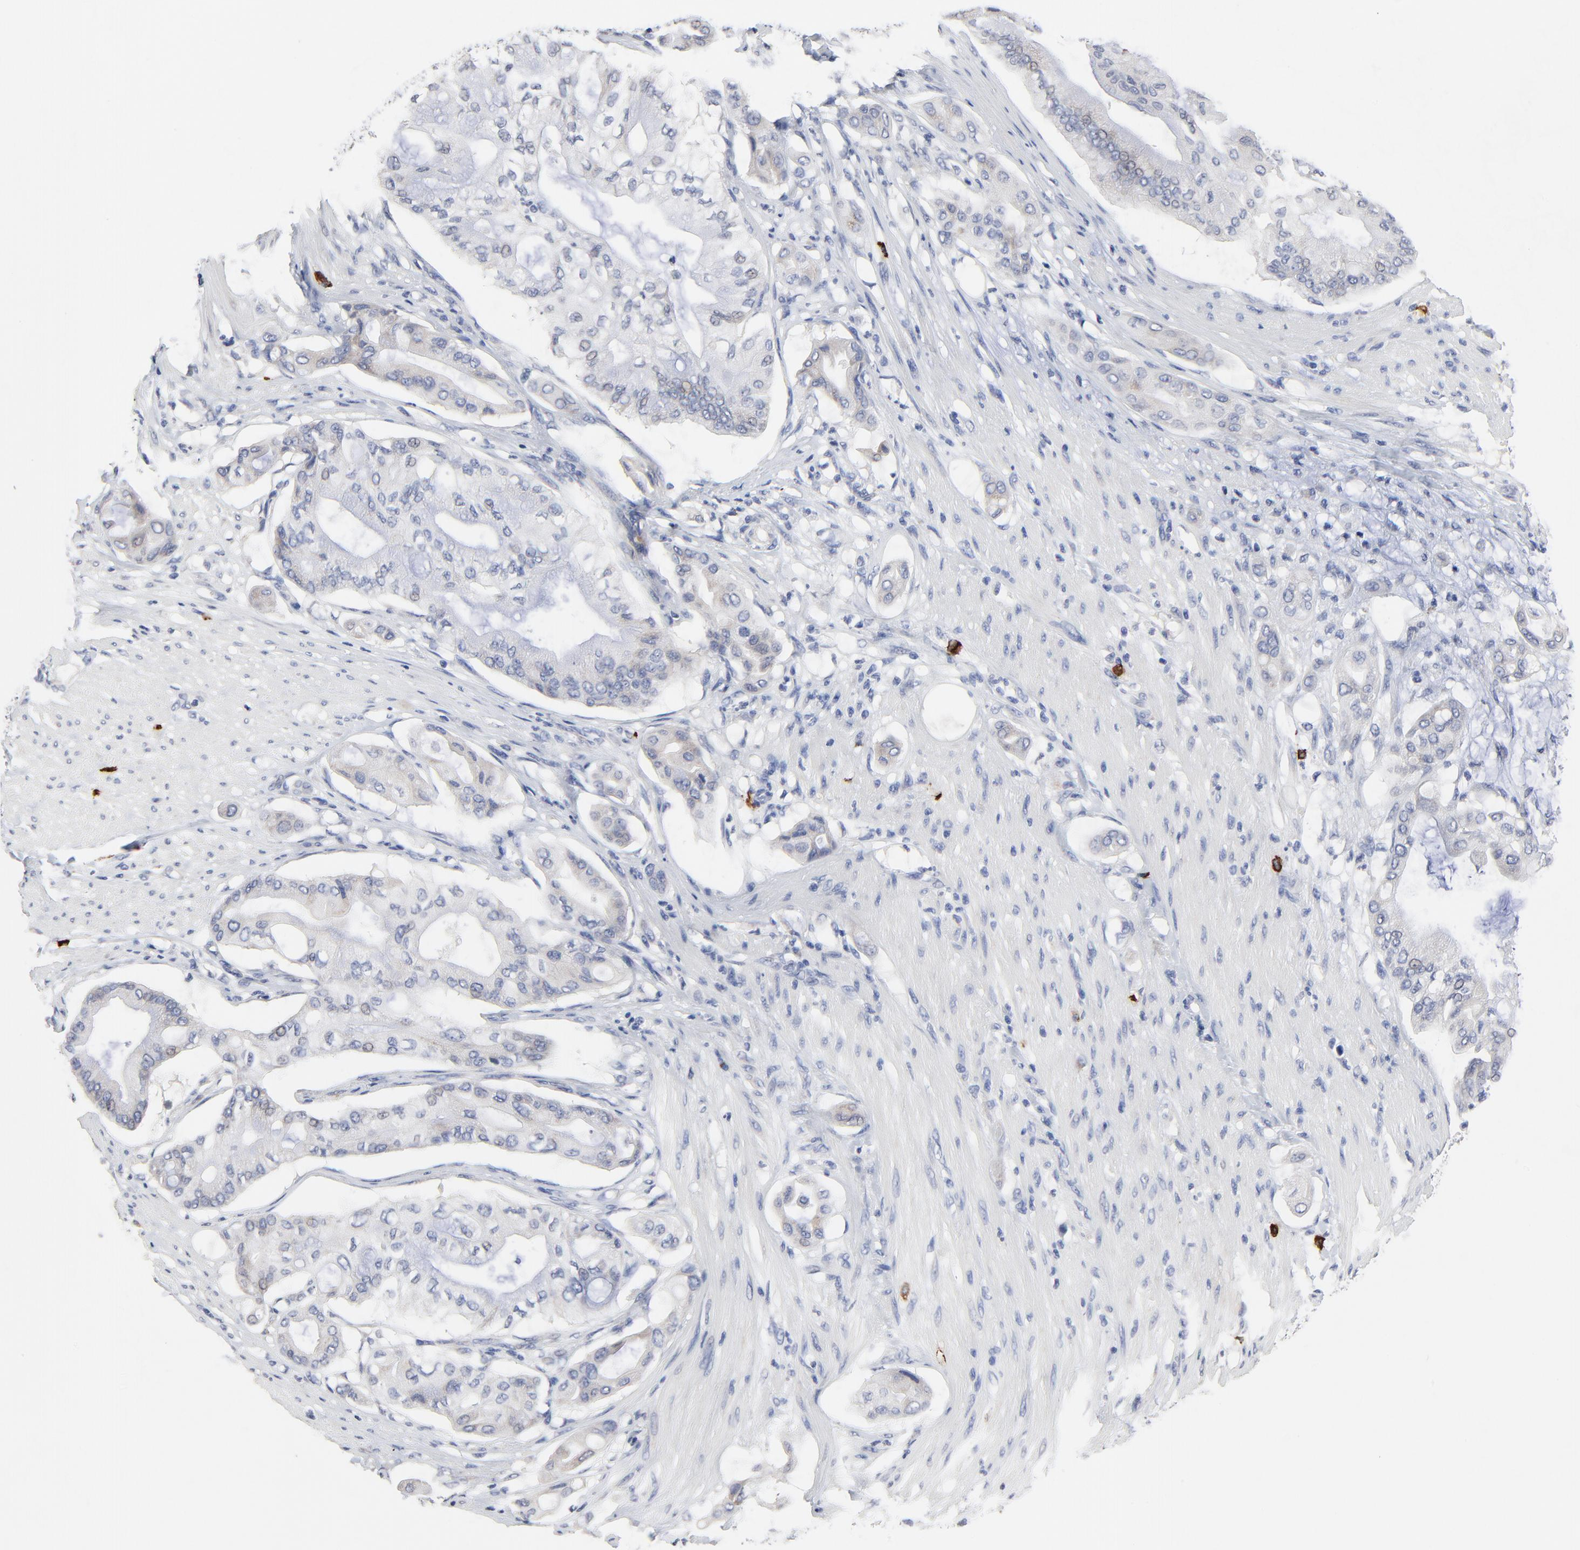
{"staining": {"intensity": "negative", "quantity": "none", "location": "none"}, "tissue": "pancreatic cancer", "cell_type": "Tumor cells", "image_type": "cancer", "snomed": [{"axis": "morphology", "description": "Adenocarcinoma, NOS"}, {"axis": "morphology", "description": "Adenocarcinoma, metastatic, NOS"}, {"axis": "topography", "description": "Lymph node"}, {"axis": "topography", "description": "Pancreas"}, {"axis": "topography", "description": "Duodenum"}], "caption": "Protein analysis of pancreatic cancer (adenocarcinoma) exhibits no significant staining in tumor cells.", "gene": "FBXL5", "patient": {"sex": "female", "age": 64}}